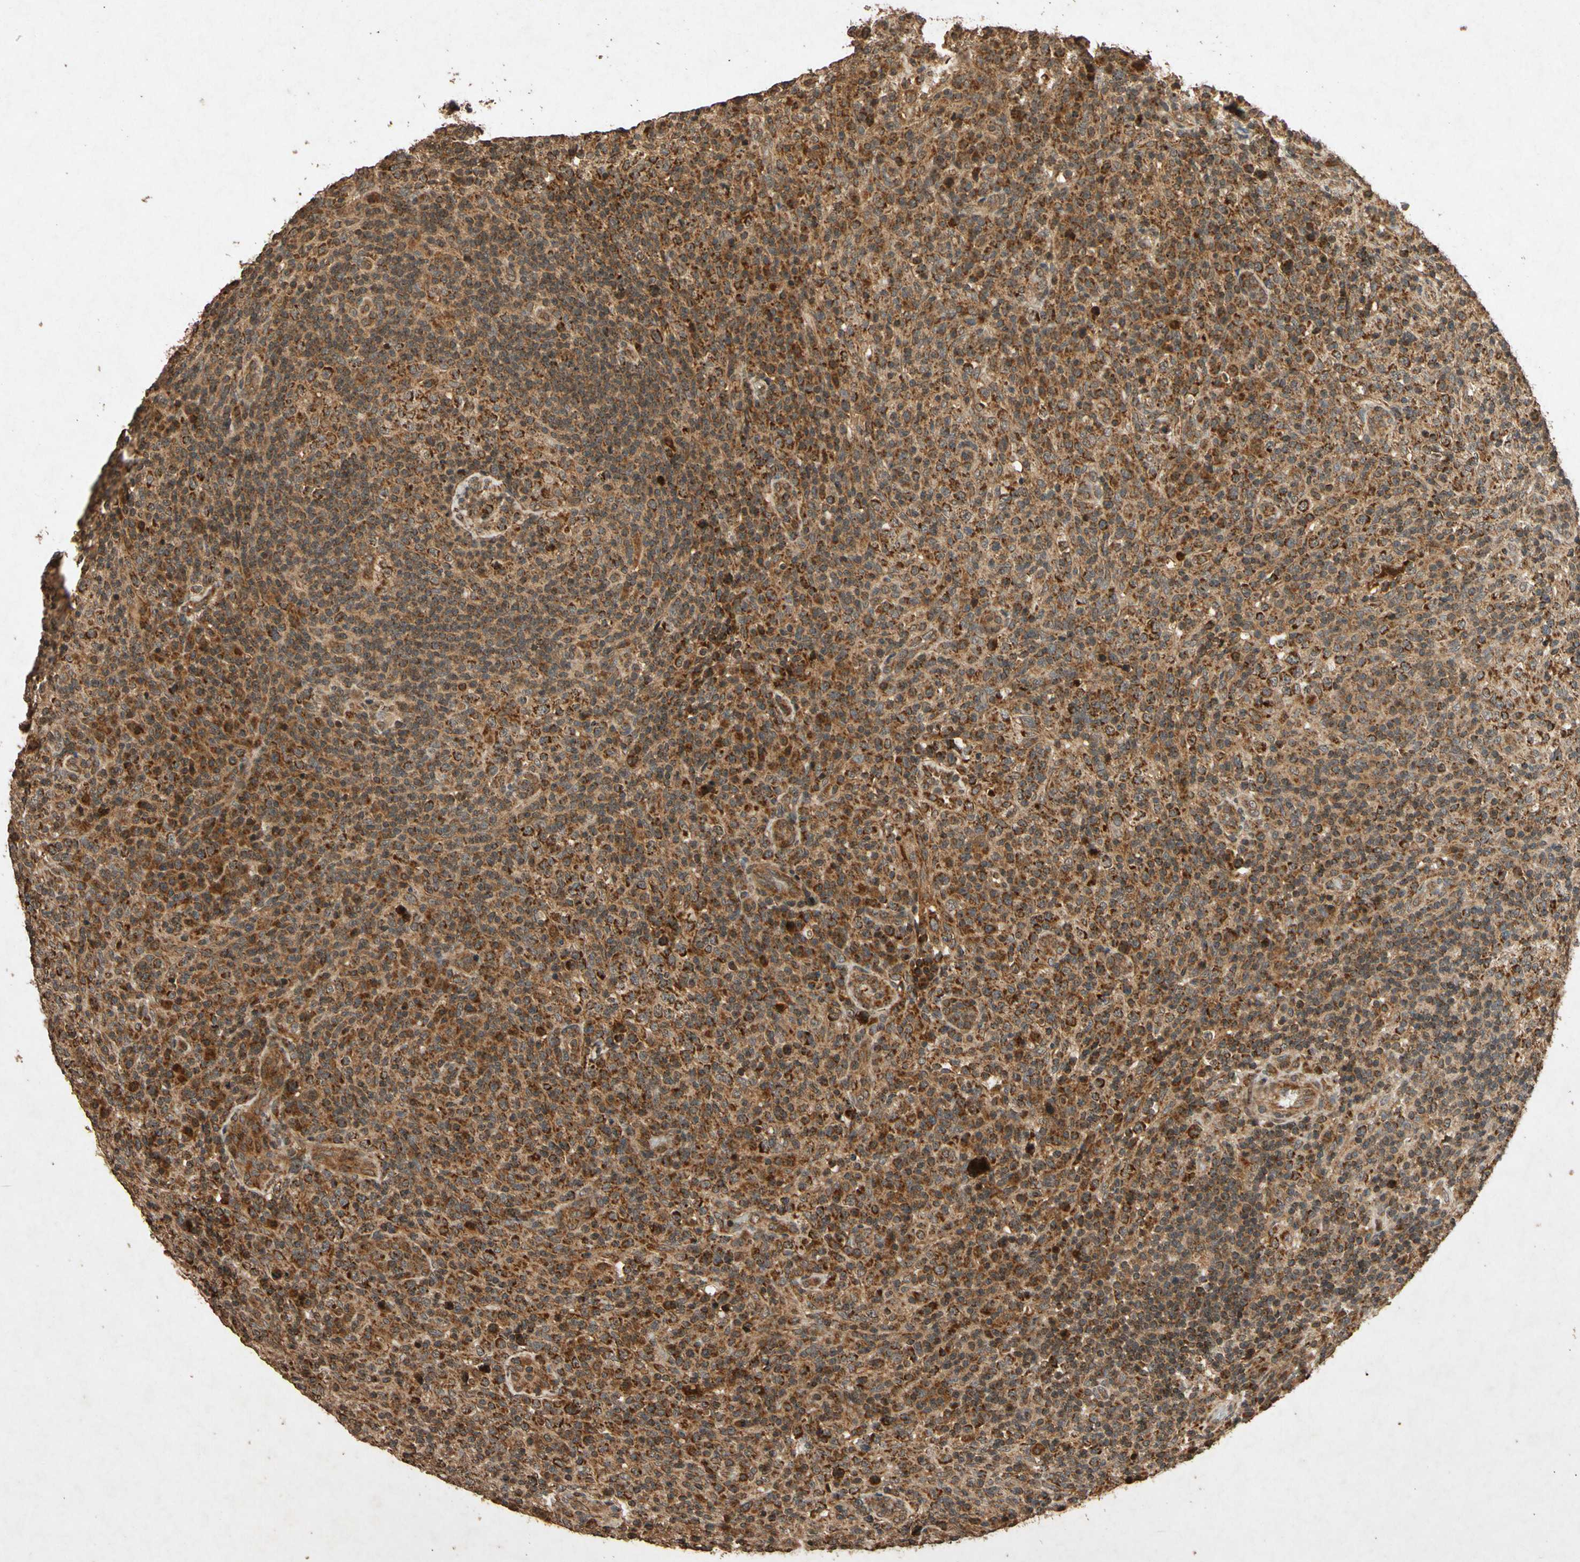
{"staining": {"intensity": "strong", "quantity": ">75%", "location": "cytoplasmic/membranous"}, "tissue": "lymphoma", "cell_type": "Tumor cells", "image_type": "cancer", "snomed": [{"axis": "morphology", "description": "Malignant lymphoma, non-Hodgkin's type, High grade"}, {"axis": "topography", "description": "Lymph node"}], "caption": "Immunohistochemistry (DAB) staining of high-grade malignant lymphoma, non-Hodgkin's type demonstrates strong cytoplasmic/membranous protein positivity in about >75% of tumor cells.", "gene": "TXN2", "patient": {"sex": "female", "age": 76}}